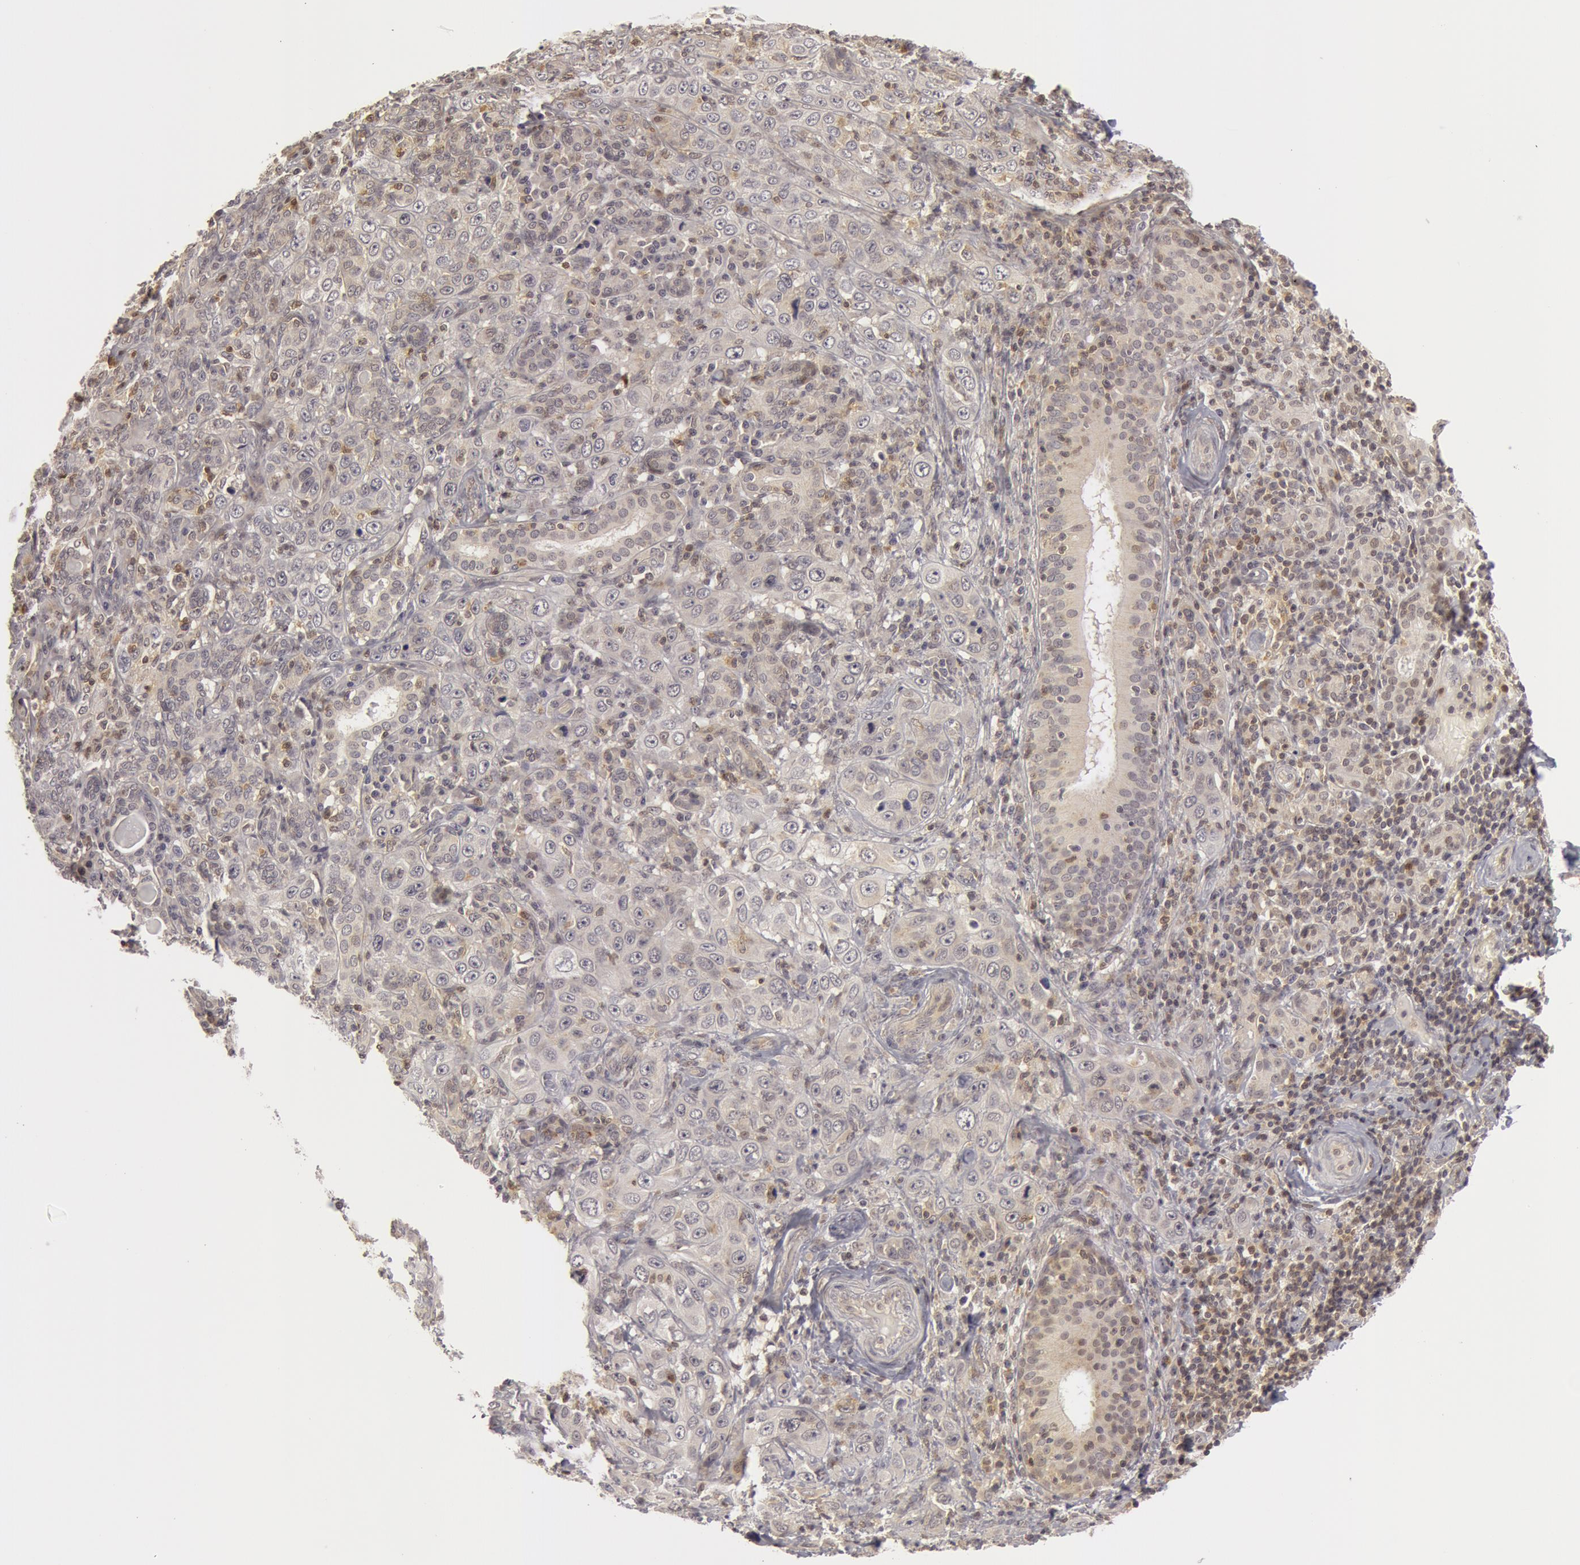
{"staining": {"intensity": "negative", "quantity": "none", "location": "none"}, "tissue": "skin cancer", "cell_type": "Tumor cells", "image_type": "cancer", "snomed": [{"axis": "morphology", "description": "Squamous cell carcinoma, NOS"}, {"axis": "topography", "description": "Skin"}], "caption": "Tumor cells show no significant protein staining in skin cancer.", "gene": "OASL", "patient": {"sex": "male", "age": 84}}